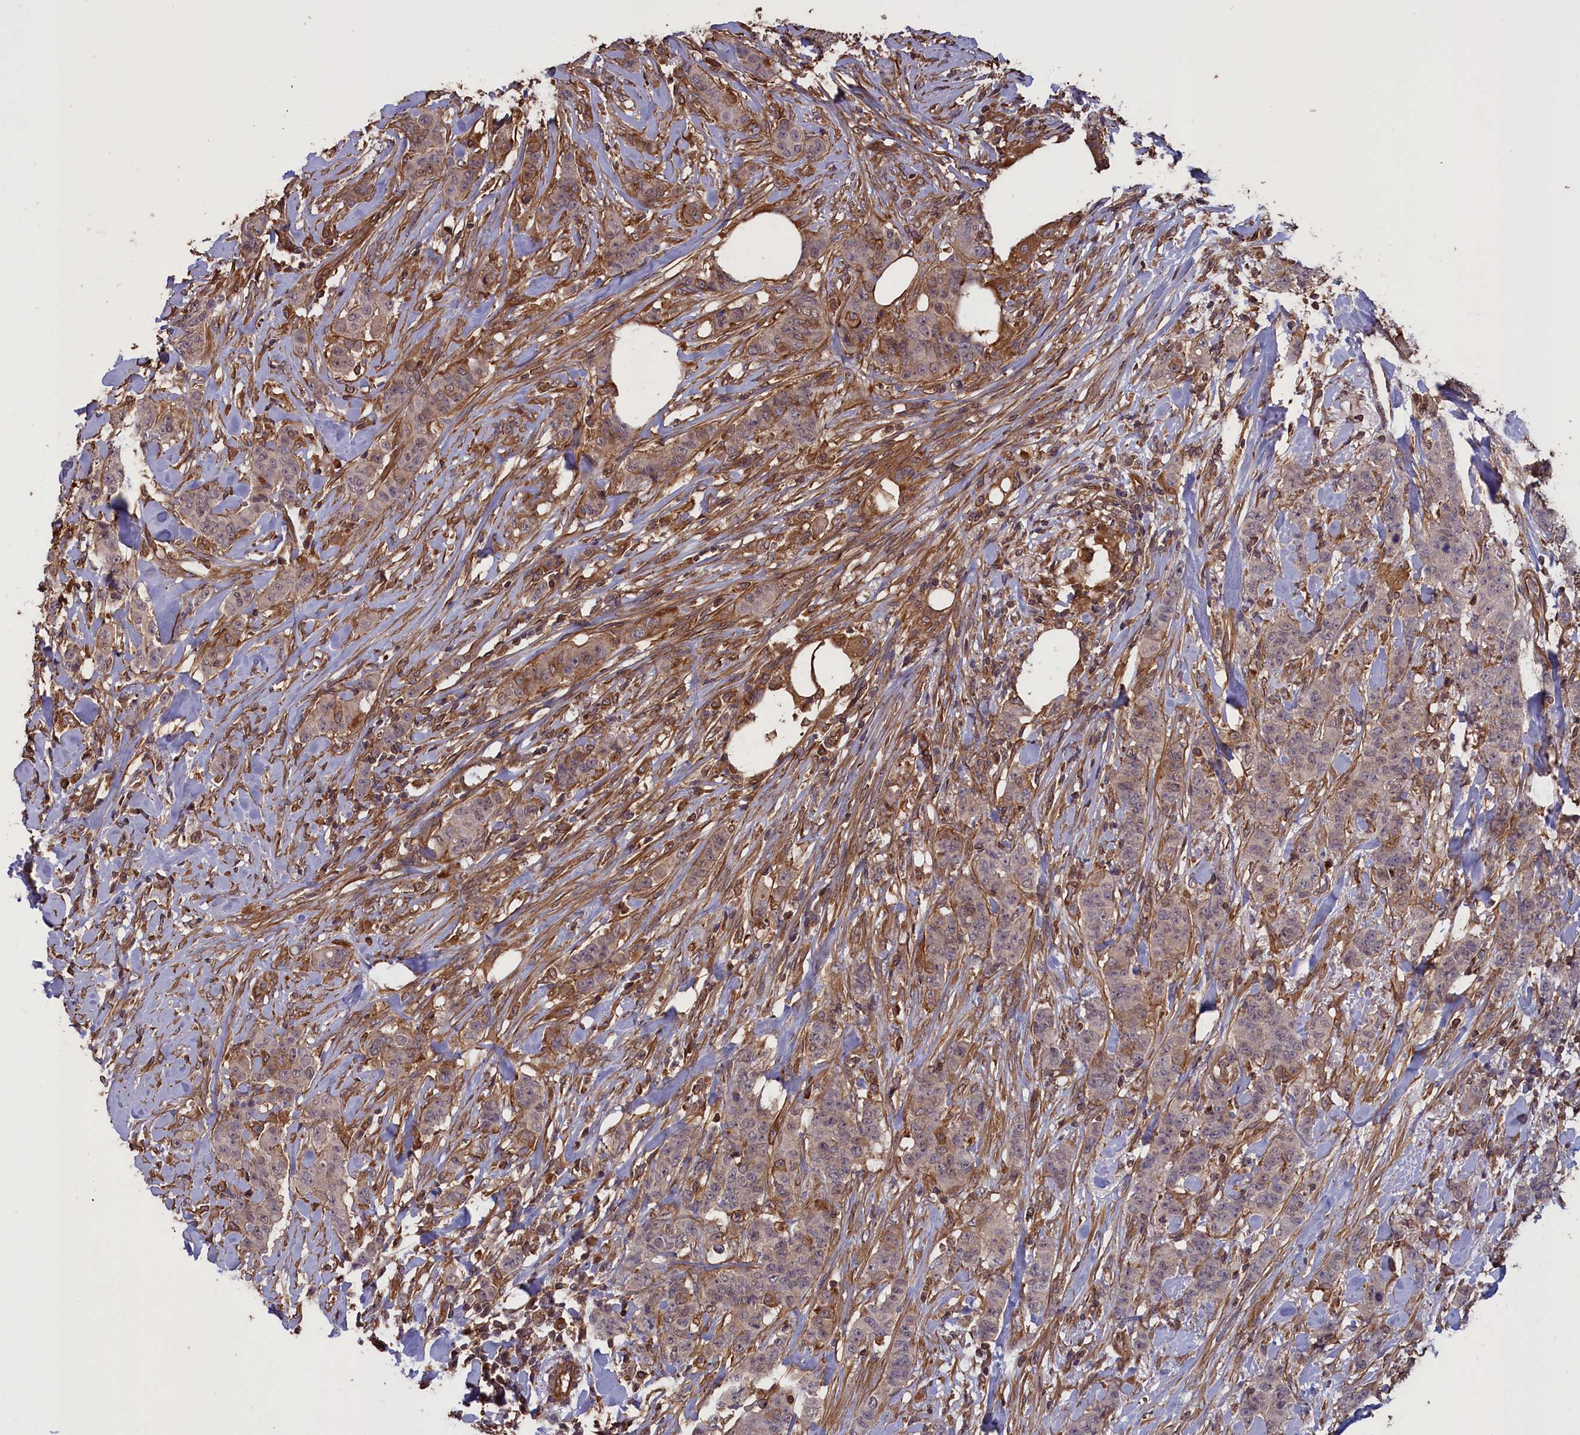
{"staining": {"intensity": "weak", "quantity": "<25%", "location": "cytoplasmic/membranous,nuclear"}, "tissue": "breast cancer", "cell_type": "Tumor cells", "image_type": "cancer", "snomed": [{"axis": "morphology", "description": "Duct carcinoma"}, {"axis": "topography", "description": "Breast"}], "caption": "High magnification brightfield microscopy of breast cancer (invasive ductal carcinoma) stained with DAB (brown) and counterstained with hematoxylin (blue): tumor cells show no significant staining. (DAB immunohistochemistry (IHC) with hematoxylin counter stain).", "gene": "DAPK3", "patient": {"sex": "female", "age": 40}}